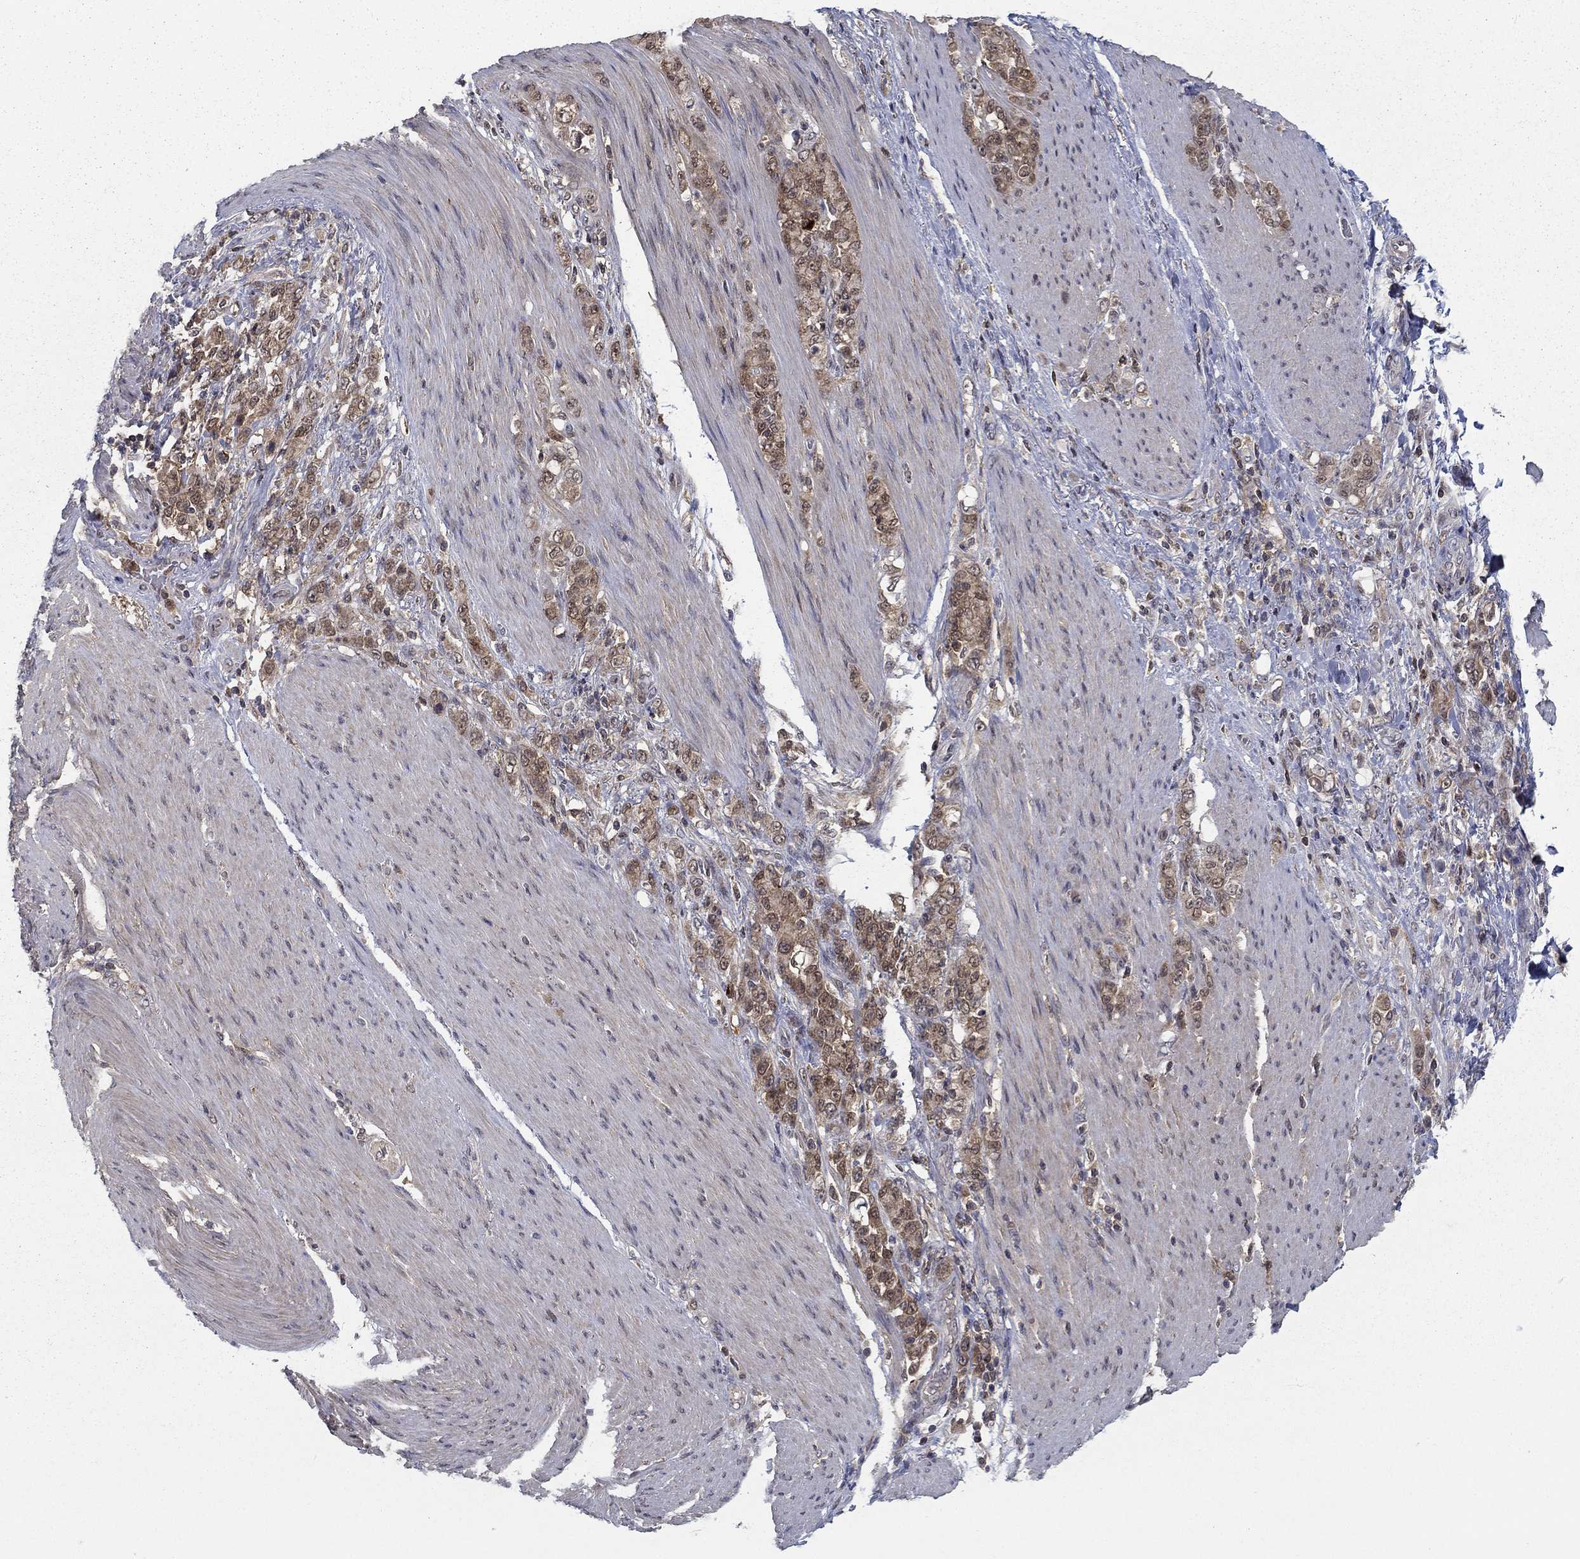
{"staining": {"intensity": "moderate", "quantity": "<25%", "location": "cytoplasmic/membranous,nuclear"}, "tissue": "stomach cancer", "cell_type": "Tumor cells", "image_type": "cancer", "snomed": [{"axis": "morphology", "description": "Adenocarcinoma, NOS"}, {"axis": "topography", "description": "Stomach"}], "caption": "This image shows IHC staining of human adenocarcinoma (stomach), with low moderate cytoplasmic/membranous and nuclear expression in about <25% of tumor cells.", "gene": "NIT2", "patient": {"sex": "female", "age": 79}}